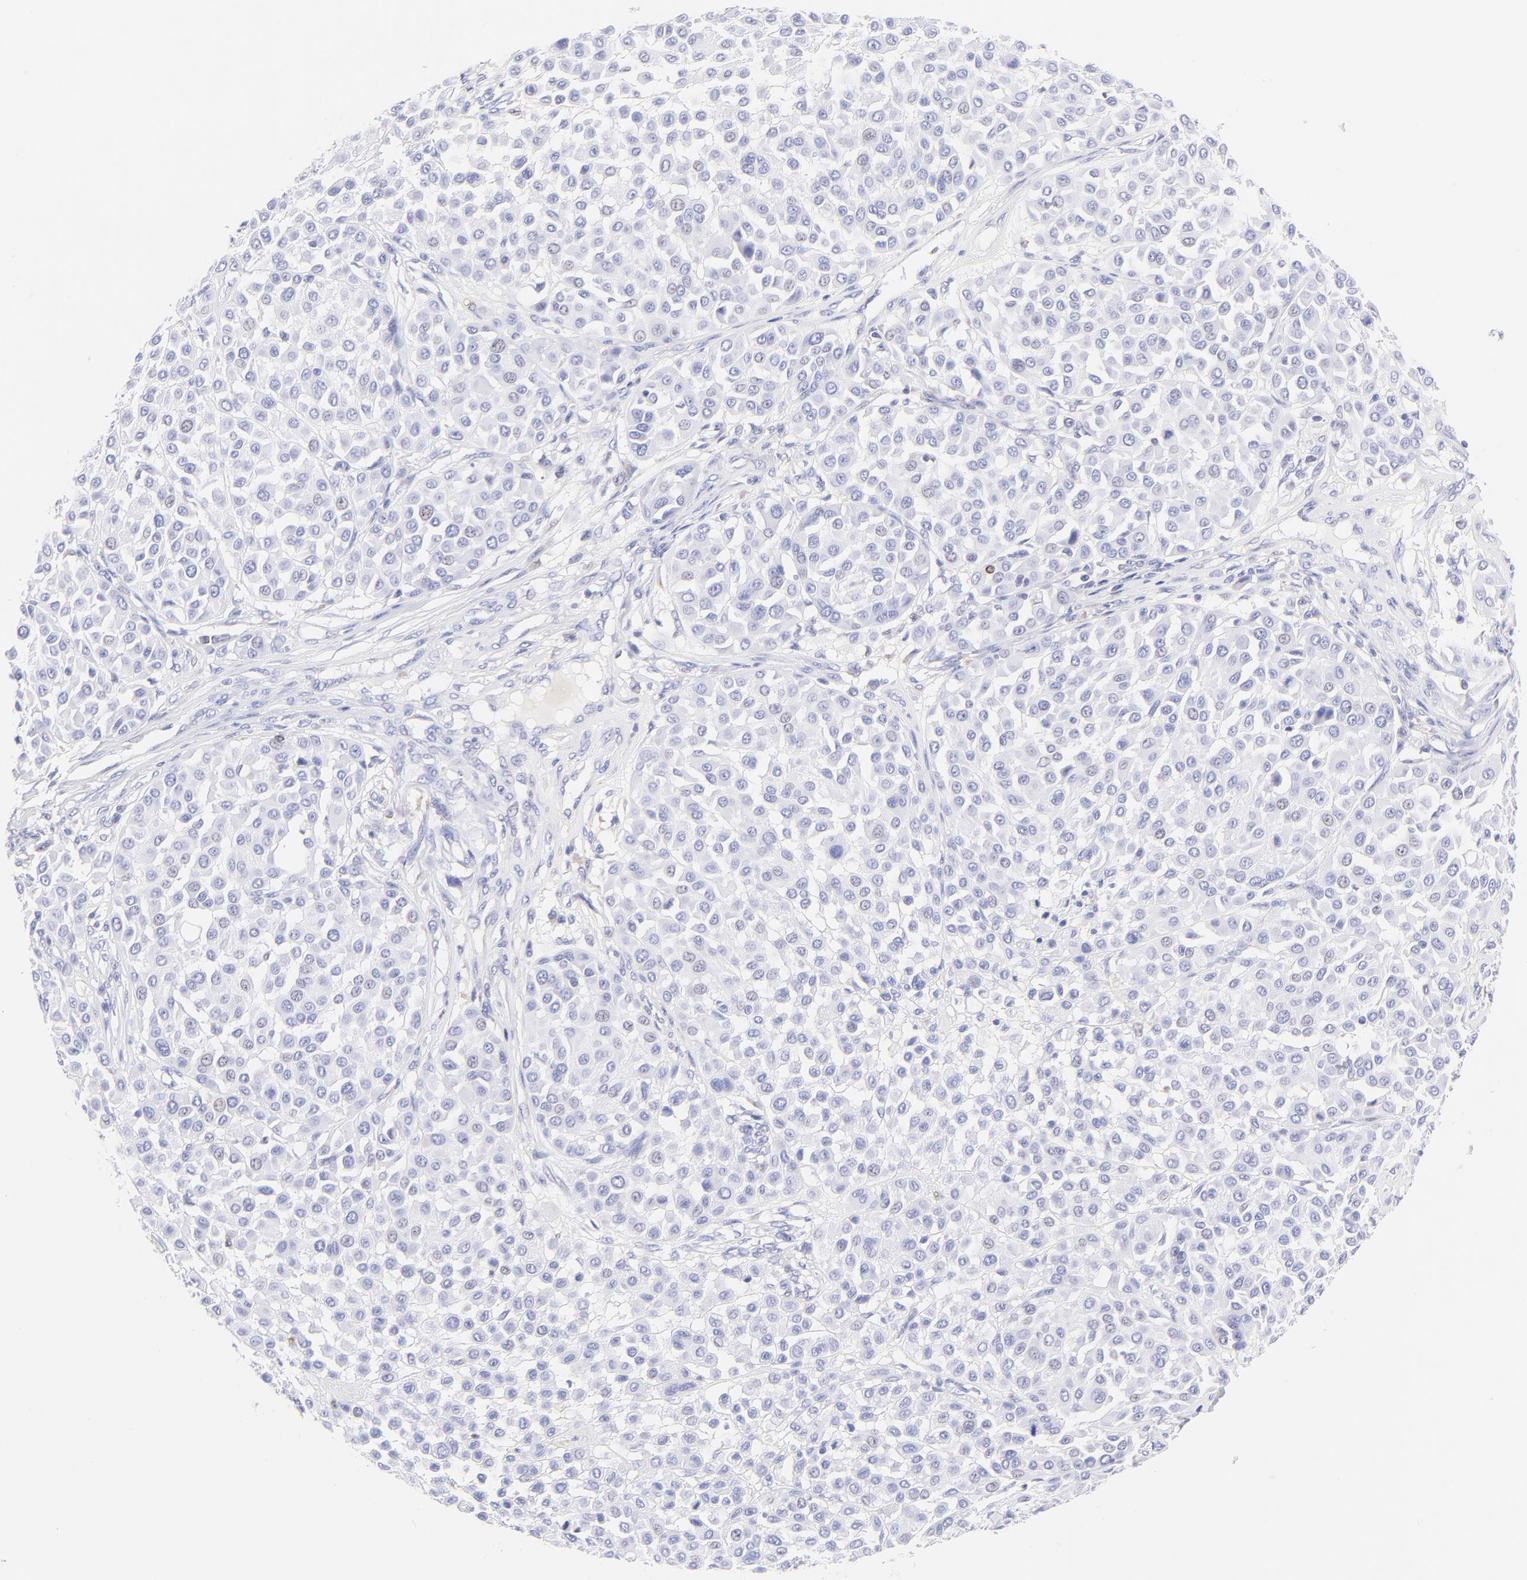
{"staining": {"intensity": "negative", "quantity": "none", "location": "none"}, "tissue": "melanoma", "cell_type": "Tumor cells", "image_type": "cancer", "snomed": [{"axis": "morphology", "description": "Malignant melanoma, Metastatic site"}, {"axis": "topography", "description": "Soft tissue"}], "caption": "Tumor cells show no significant protein positivity in malignant melanoma (metastatic site).", "gene": "IRAG2", "patient": {"sex": "male", "age": 41}}